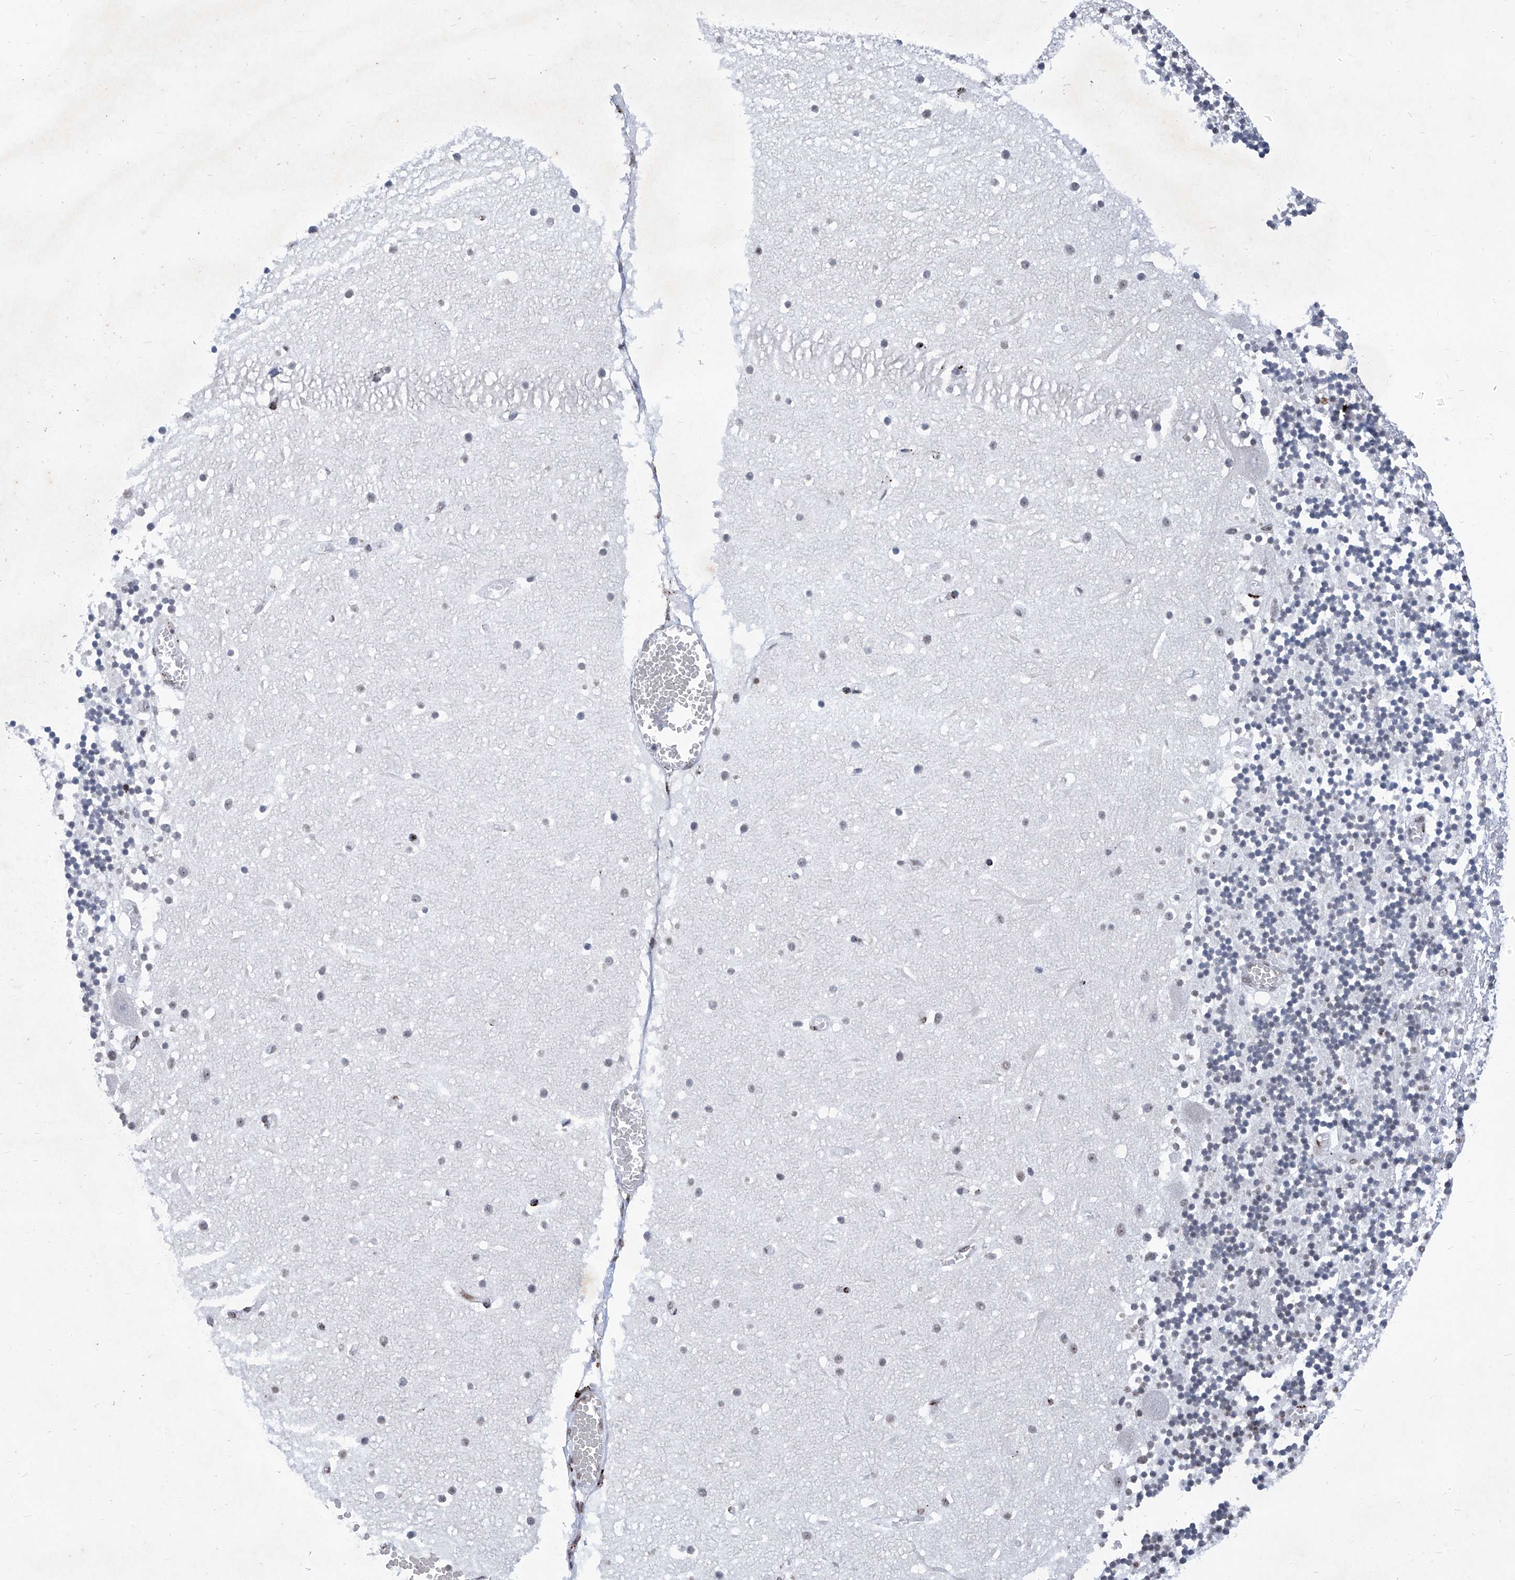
{"staining": {"intensity": "strong", "quantity": "25%-75%", "location": "nuclear"}, "tissue": "cerebellum", "cell_type": "Cells in granular layer", "image_type": "normal", "snomed": [{"axis": "morphology", "description": "Normal tissue, NOS"}, {"axis": "topography", "description": "Cerebellum"}], "caption": "Unremarkable cerebellum displays strong nuclear expression in approximately 25%-75% of cells in granular layer.", "gene": "HEY2", "patient": {"sex": "female", "age": 28}}